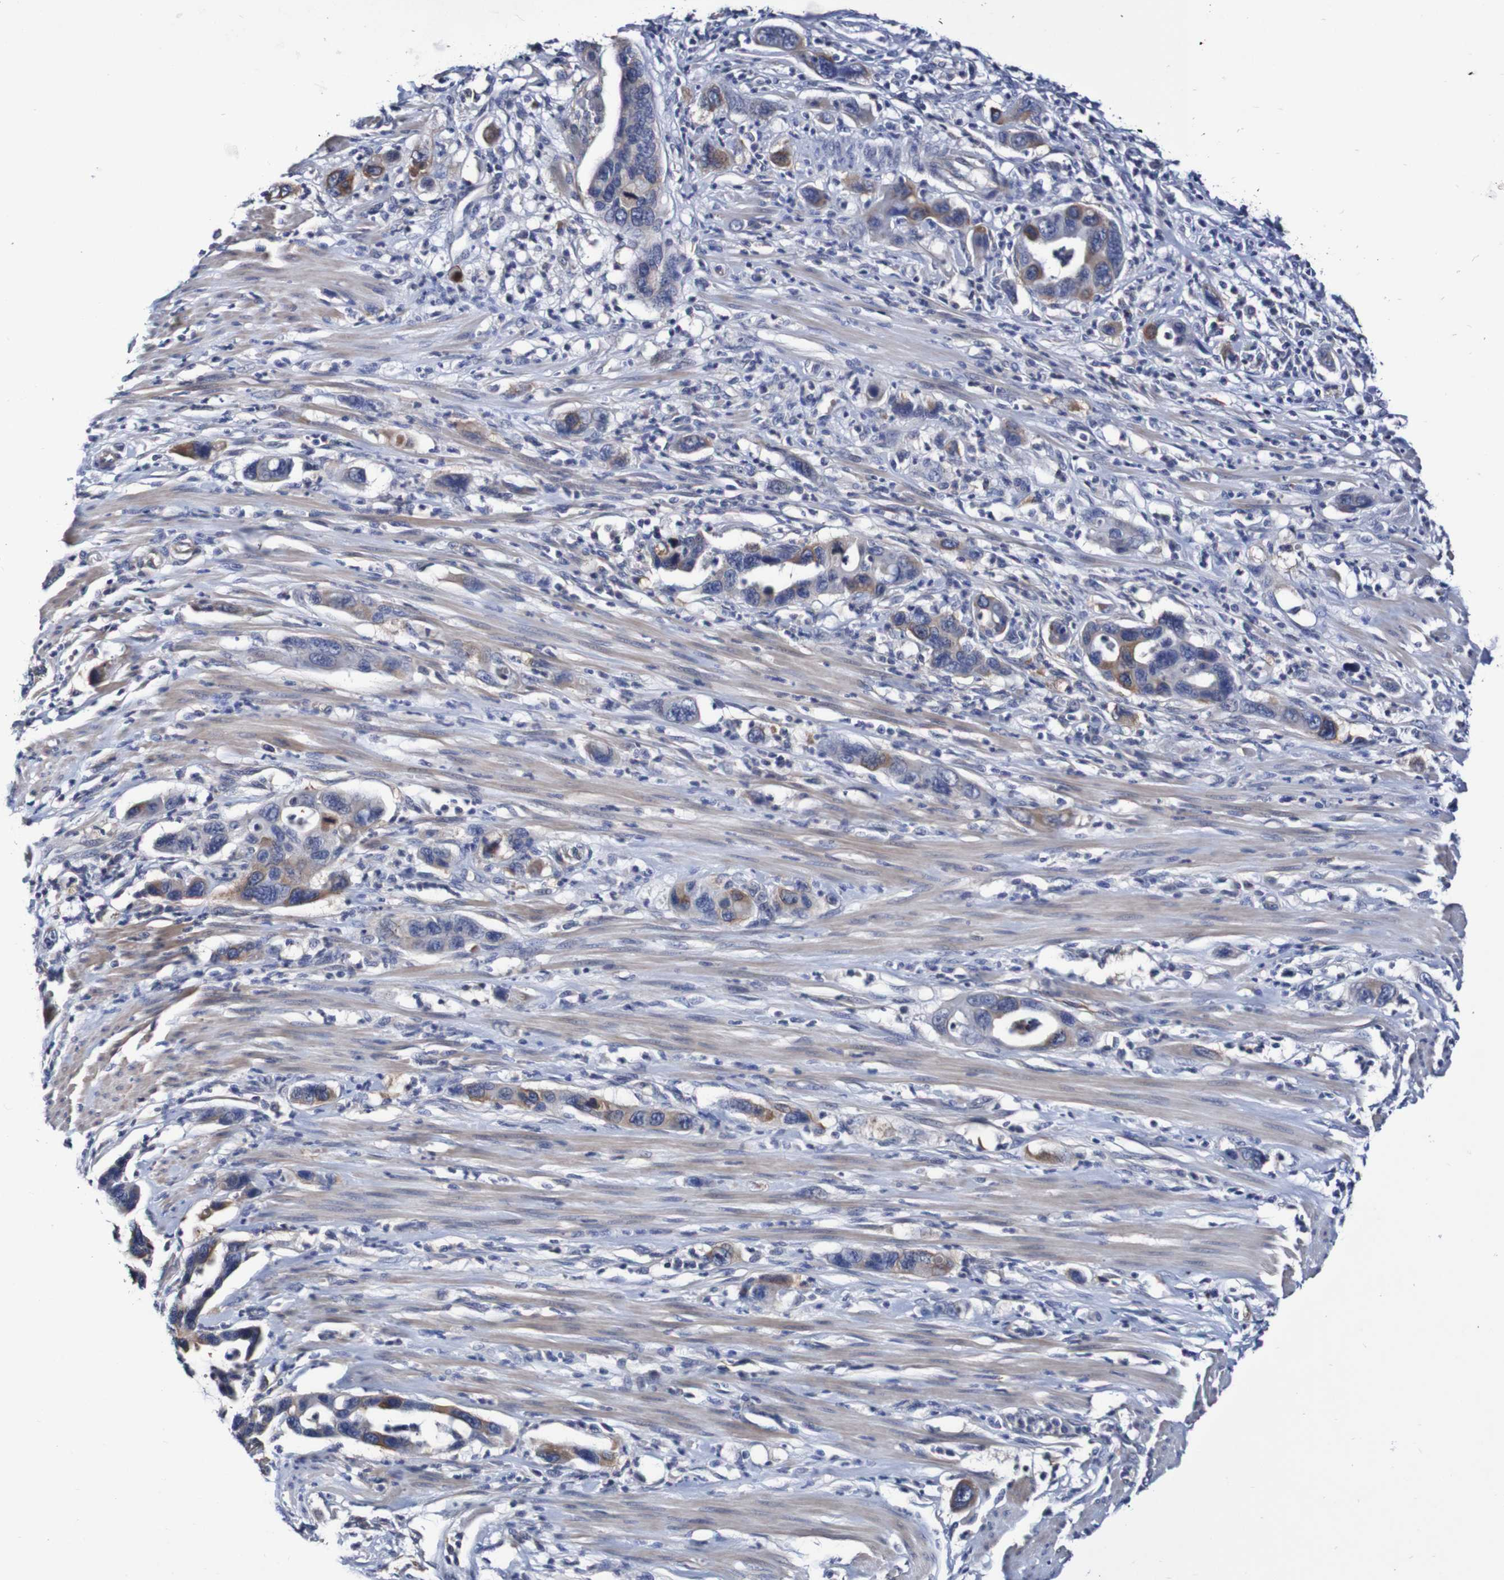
{"staining": {"intensity": "moderate", "quantity": ">75%", "location": "cytoplasmic/membranous"}, "tissue": "pancreatic cancer", "cell_type": "Tumor cells", "image_type": "cancer", "snomed": [{"axis": "morphology", "description": "Adenocarcinoma, NOS"}, {"axis": "topography", "description": "Pancreas"}], "caption": "A histopathology image showing moderate cytoplasmic/membranous expression in approximately >75% of tumor cells in pancreatic cancer (adenocarcinoma), as visualized by brown immunohistochemical staining.", "gene": "ACVR1C", "patient": {"sex": "female", "age": 71}}